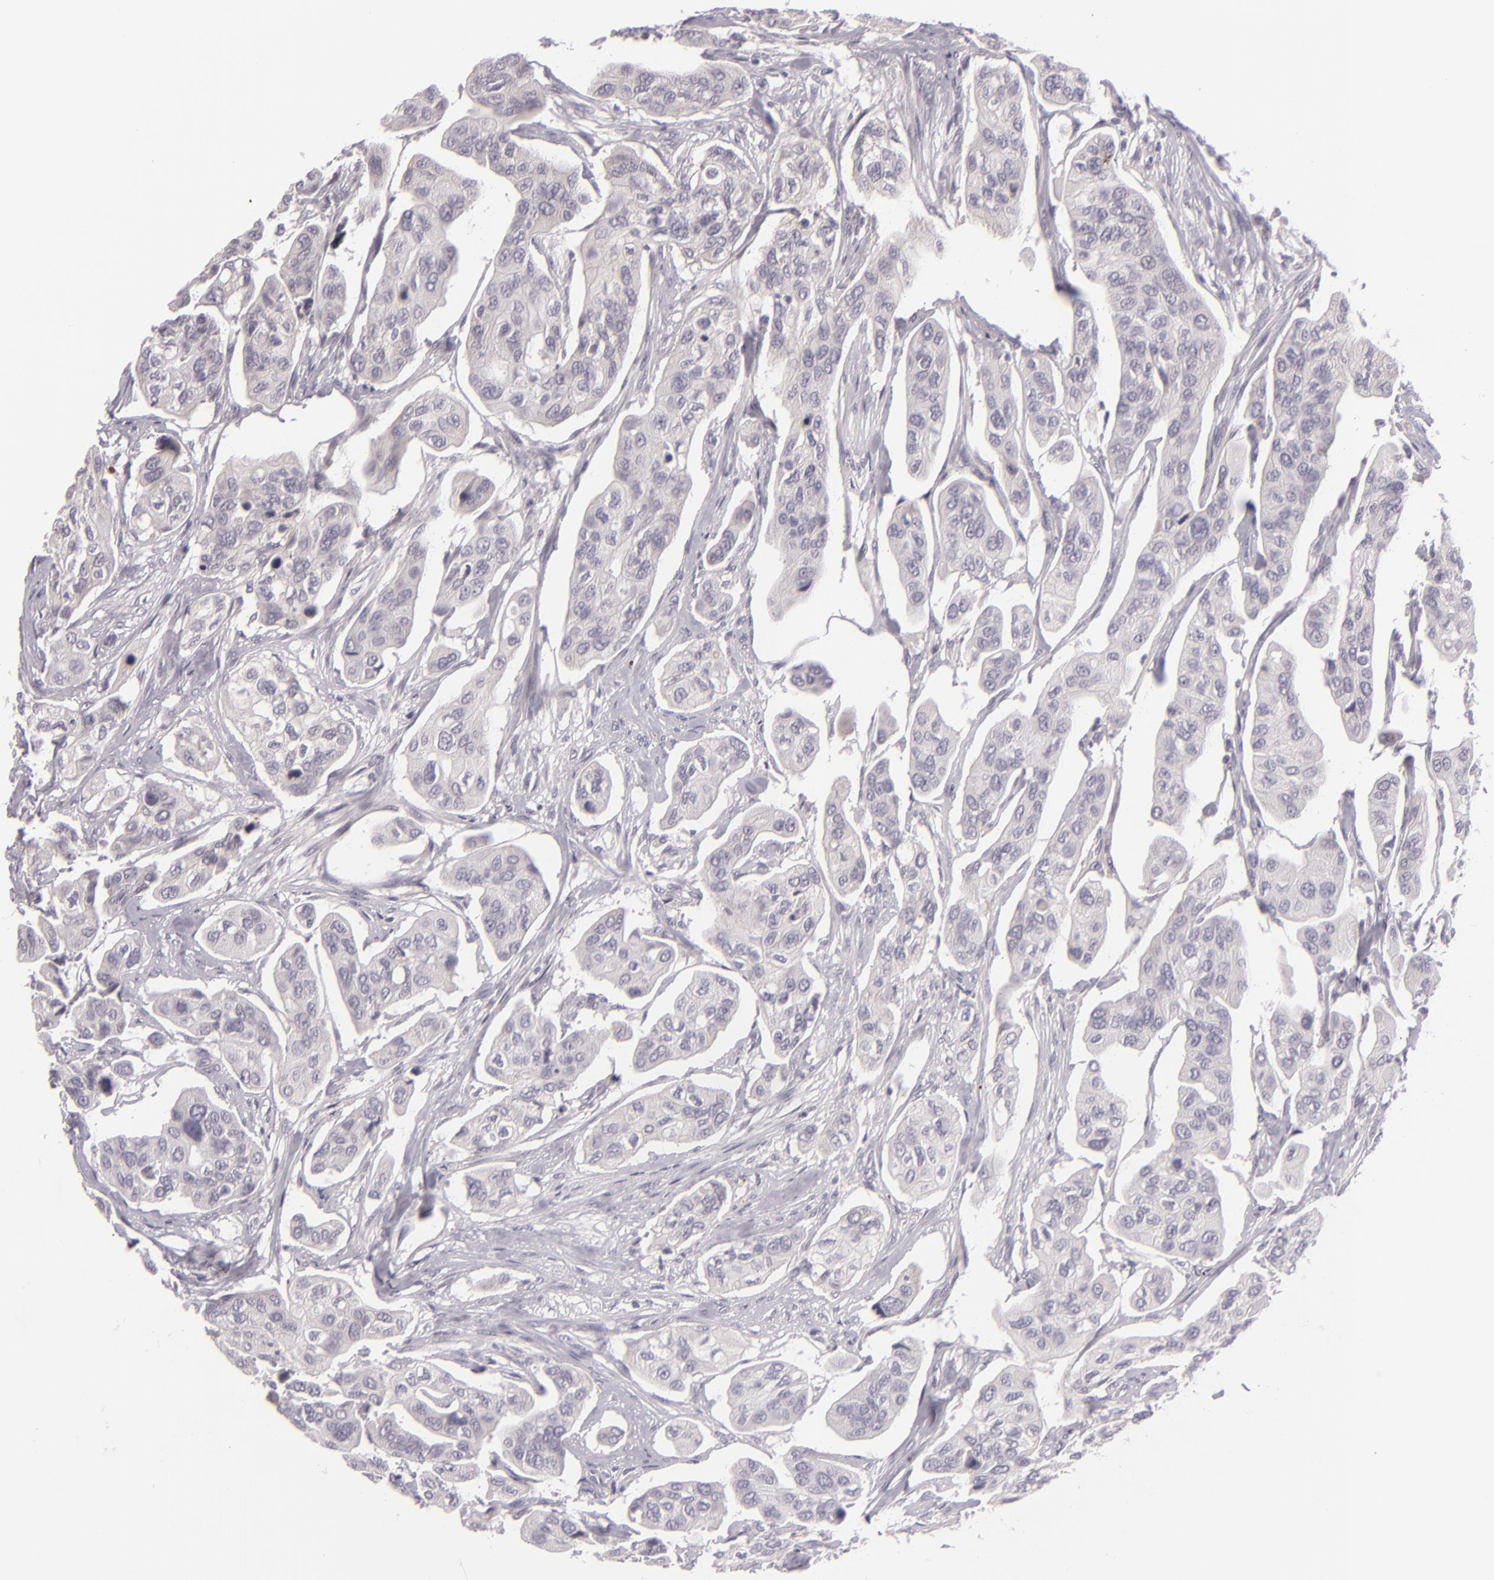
{"staining": {"intensity": "weak", "quantity": "<25%", "location": "cytoplasmic/membranous"}, "tissue": "urothelial cancer", "cell_type": "Tumor cells", "image_type": "cancer", "snomed": [{"axis": "morphology", "description": "Adenocarcinoma, NOS"}, {"axis": "topography", "description": "Urinary bladder"}], "caption": "Immunohistochemical staining of human adenocarcinoma demonstrates no significant staining in tumor cells.", "gene": "EGFL6", "patient": {"sex": "male", "age": 61}}